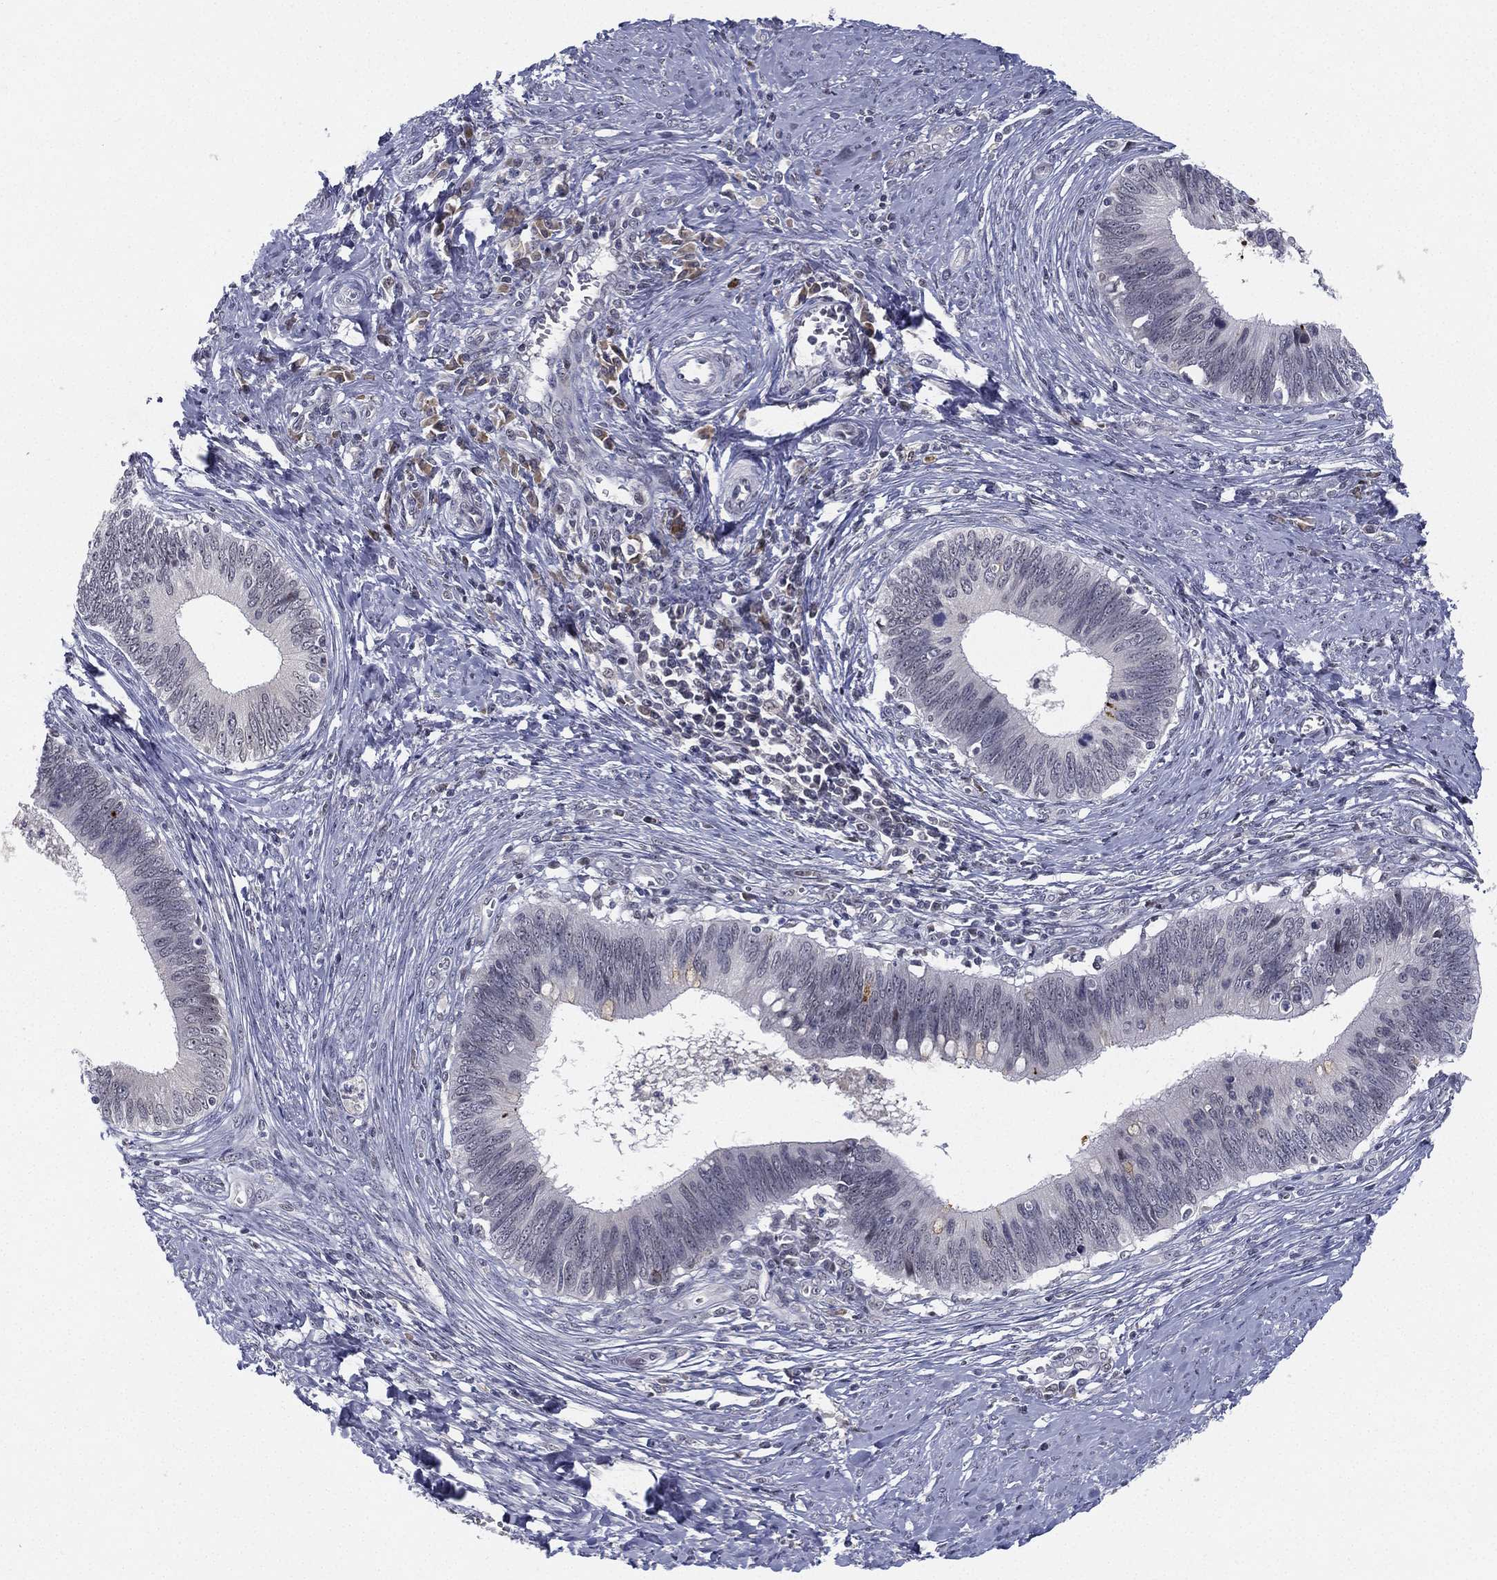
{"staining": {"intensity": "negative", "quantity": "none", "location": "none"}, "tissue": "cervical cancer", "cell_type": "Tumor cells", "image_type": "cancer", "snomed": [{"axis": "morphology", "description": "Adenocarcinoma, NOS"}, {"axis": "topography", "description": "Cervix"}], "caption": "Immunohistochemical staining of cervical cancer (adenocarcinoma) demonstrates no significant staining in tumor cells. (Brightfield microscopy of DAB IHC at high magnification).", "gene": "MS4A8", "patient": {"sex": "female", "age": 42}}